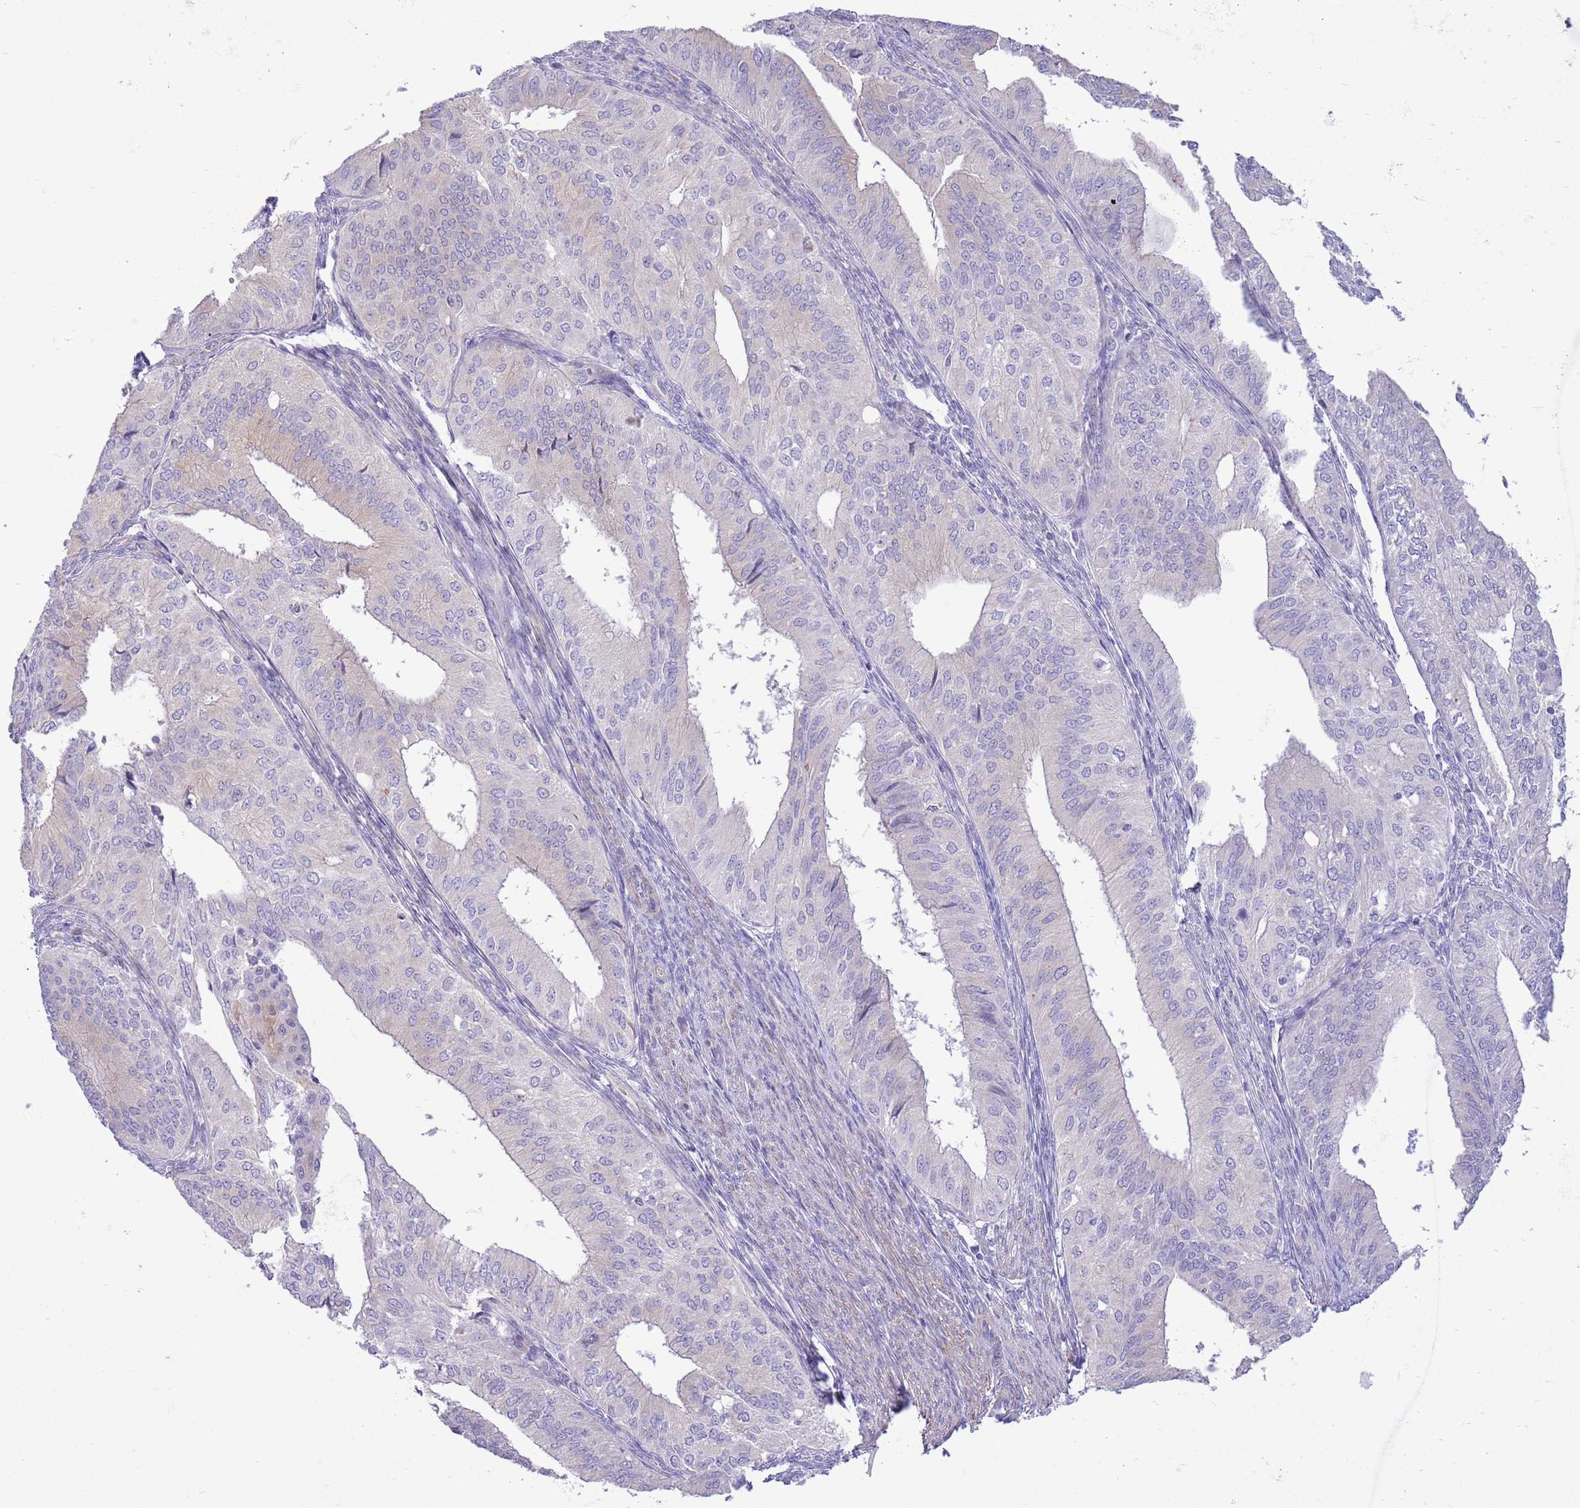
{"staining": {"intensity": "weak", "quantity": "25%-75%", "location": "cytoplasmic/membranous"}, "tissue": "endometrial cancer", "cell_type": "Tumor cells", "image_type": "cancer", "snomed": [{"axis": "morphology", "description": "Adenocarcinoma, NOS"}, {"axis": "topography", "description": "Endometrium"}], "caption": "The histopathology image shows staining of endometrial cancer, revealing weak cytoplasmic/membranous protein staining (brown color) within tumor cells. (Brightfield microscopy of DAB IHC at high magnification).", "gene": "ZC4H2", "patient": {"sex": "female", "age": 50}}